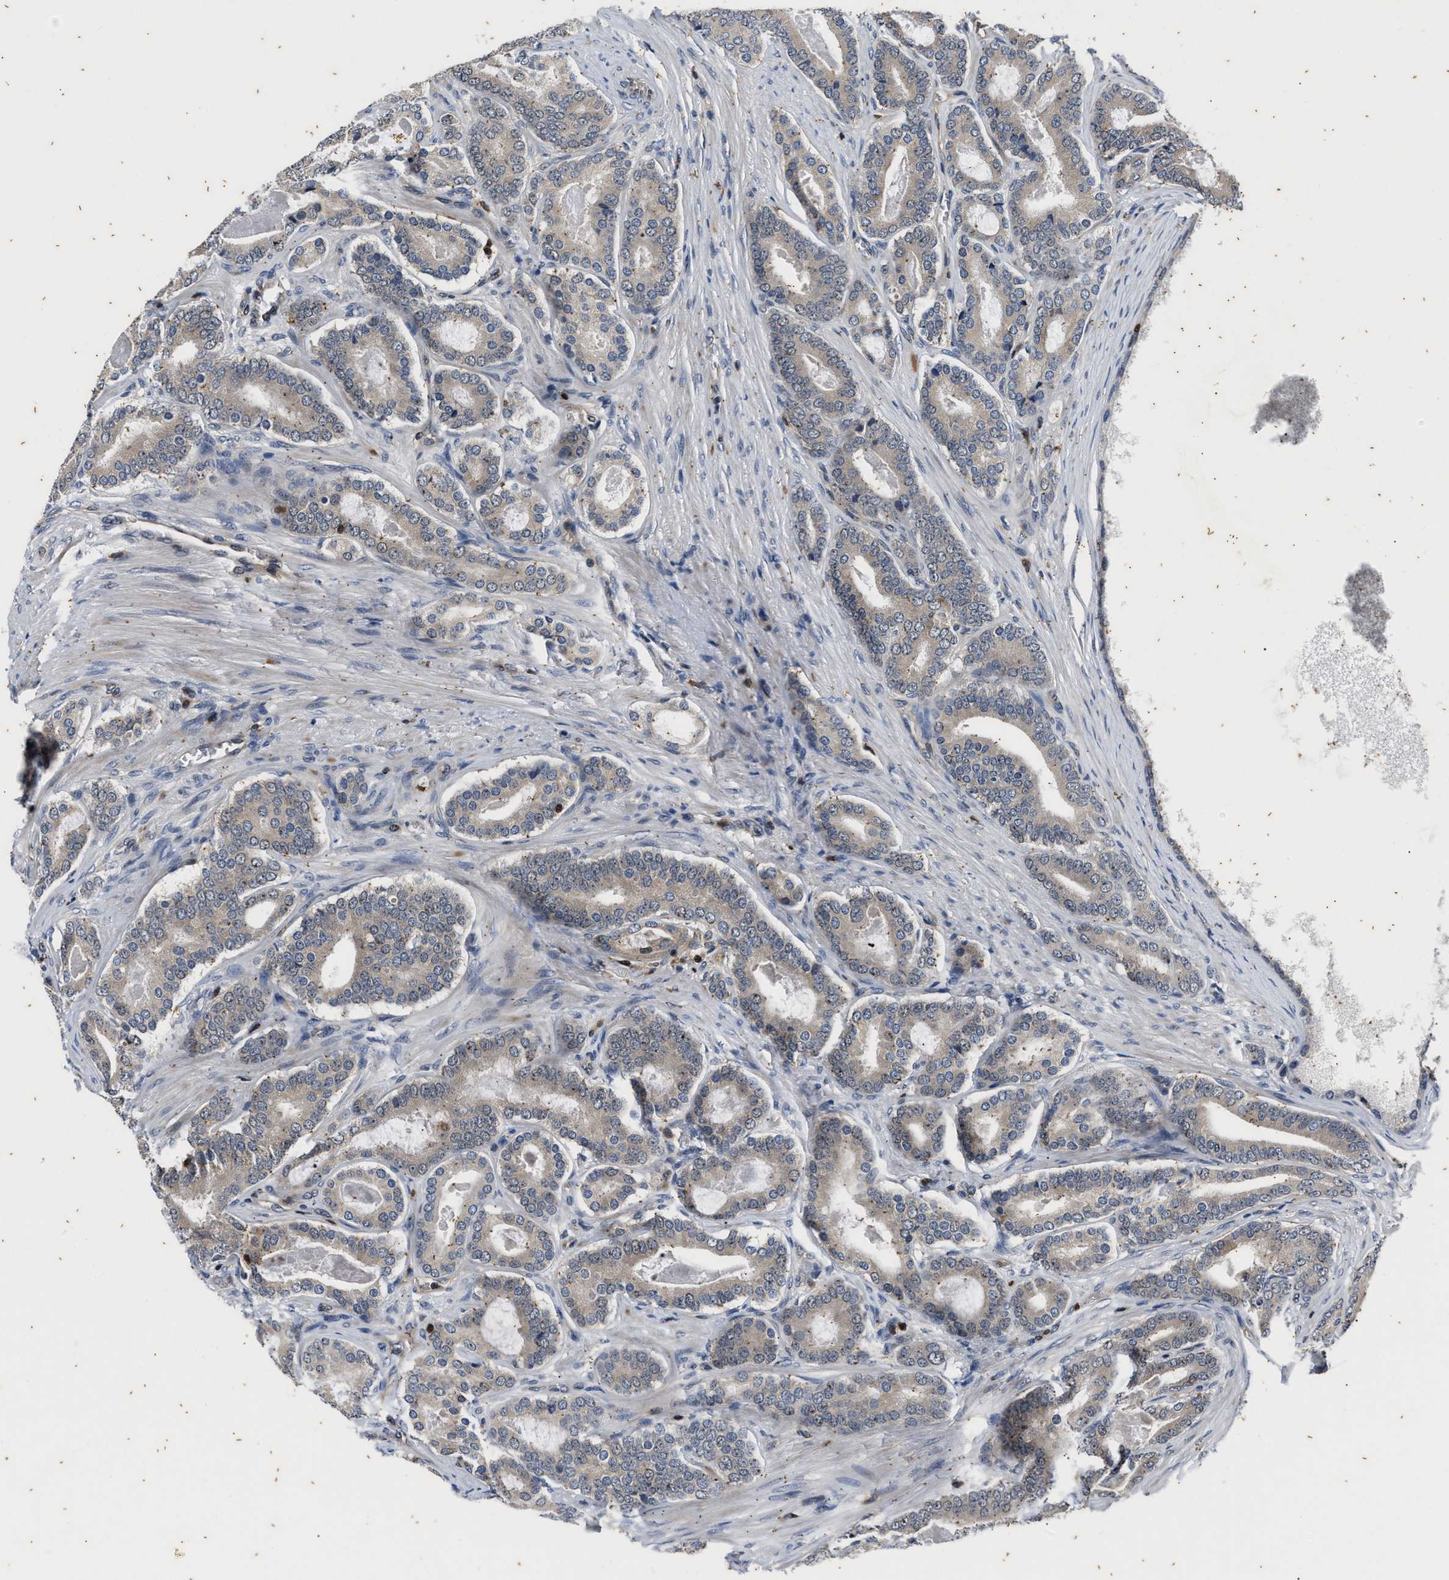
{"staining": {"intensity": "weak", "quantity": "<25%", "location": "cytoplasmic/membranous"}, "tissue": "prostate cancer", "cell_type": "Tumor cells", "image_type": "cancer", "snomed": [{"axis": "morphology", "description": "Adenocarcinoma, High grade"}, {"axis": "topography", "description": "Prostate"}], "caption": "The immunohistochemistry image has no significant positivity in tumor cells of high-grade adenocarcinoma (prostate) tissue.", "gene": "PTPN7", "patient": {"sex": "male", "age": 60}}